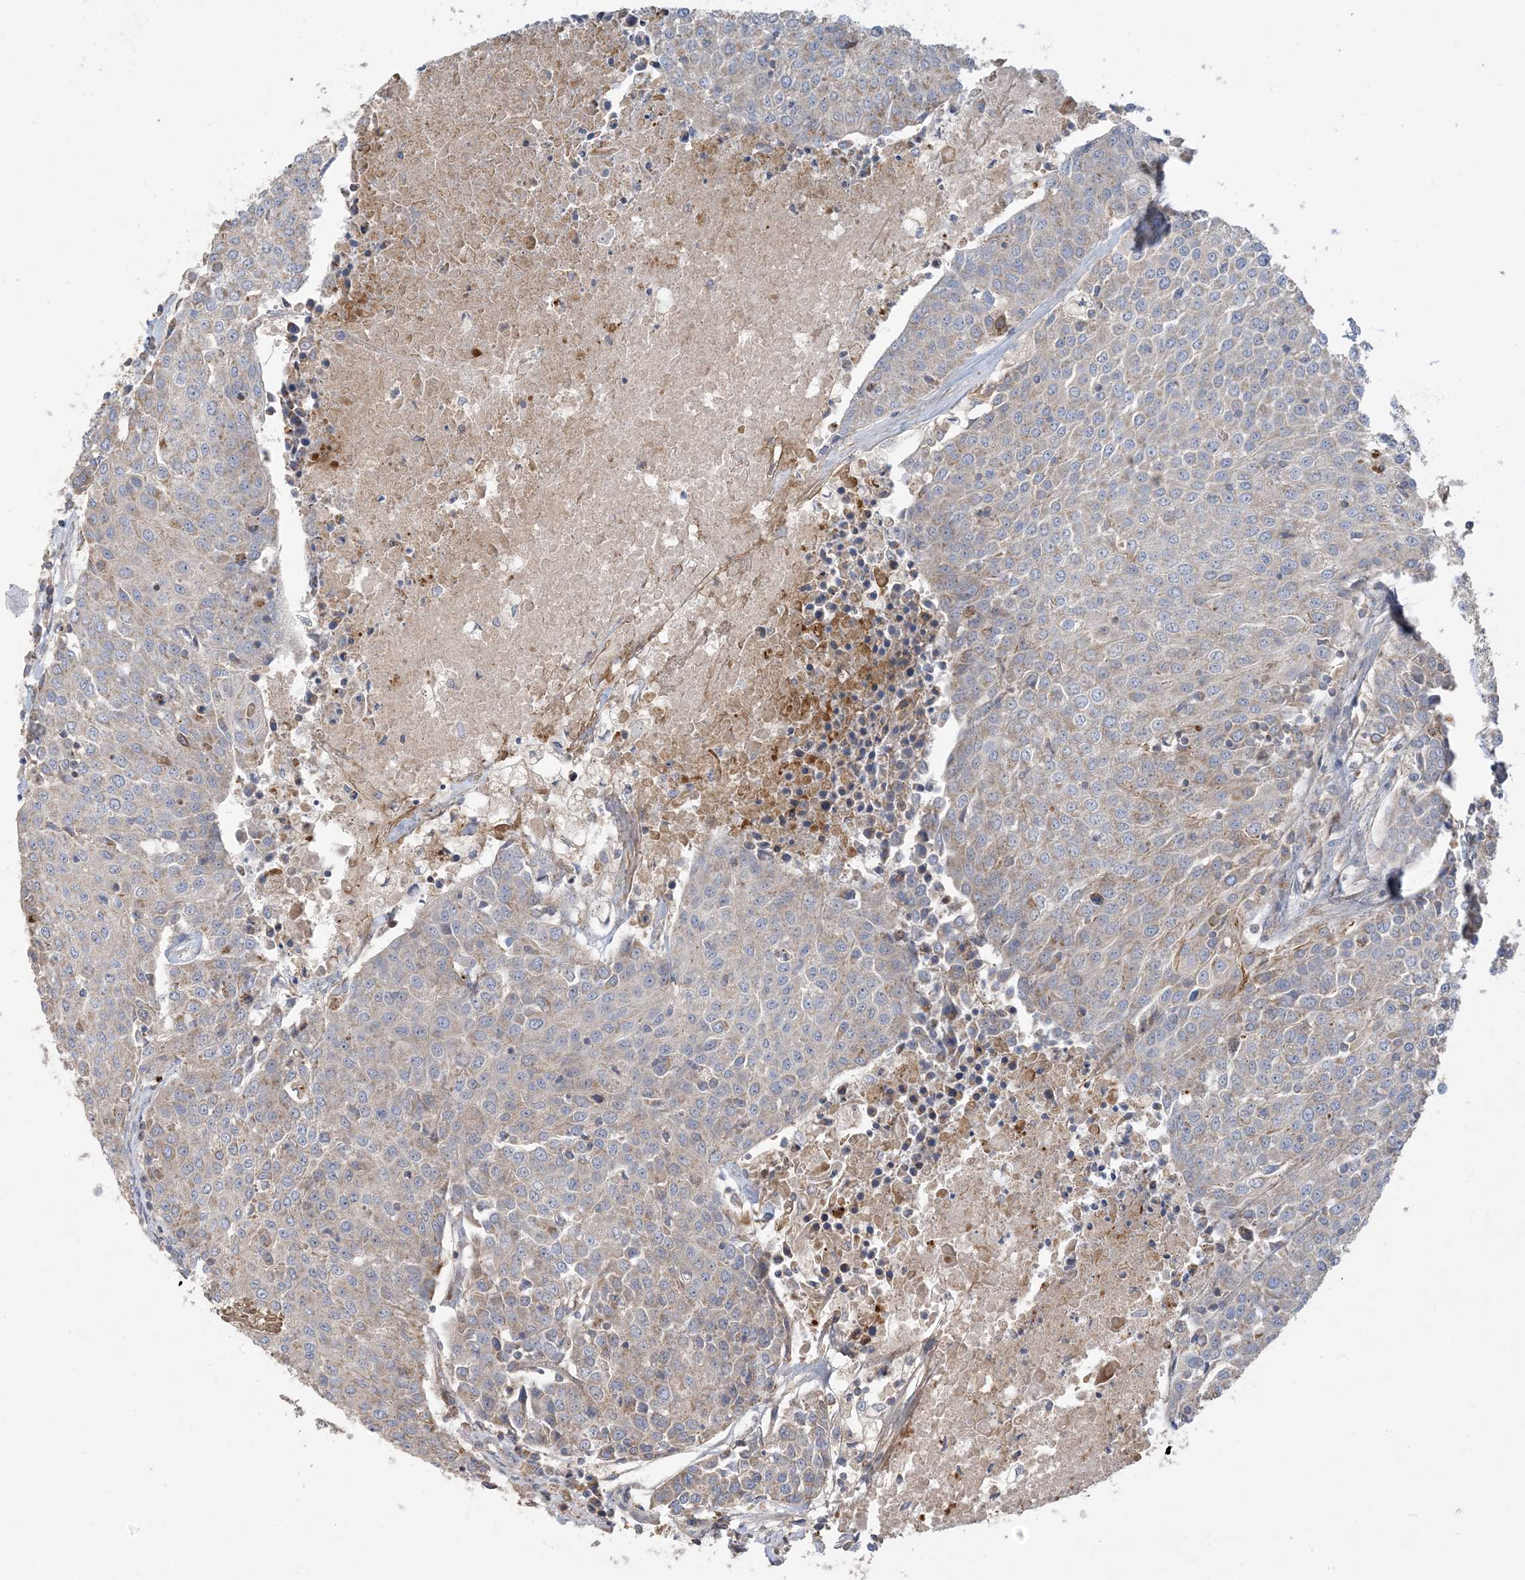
{"staining": {"intensity": "weak", "quantity": "<25%", "location": "cytoplasmic/membranous"}, "tissue": "urothelial cancer", "cell_type": "Tumor cells", "image_type": "cancer", "snomed": [{"axis": "morphology", "description": "Urothelial carcinoma, High grade"}, {"axis": "topography", "description": "Urinary bladder"}], "caption": "An IHC histopathology image of urothelial cancer is shown. There is no staining in tumor cells of urothelial cancer. (DAB IHC, high magnification).", "gene": "ECHDC1", "patient": {"sex": "female", "age": 85}}